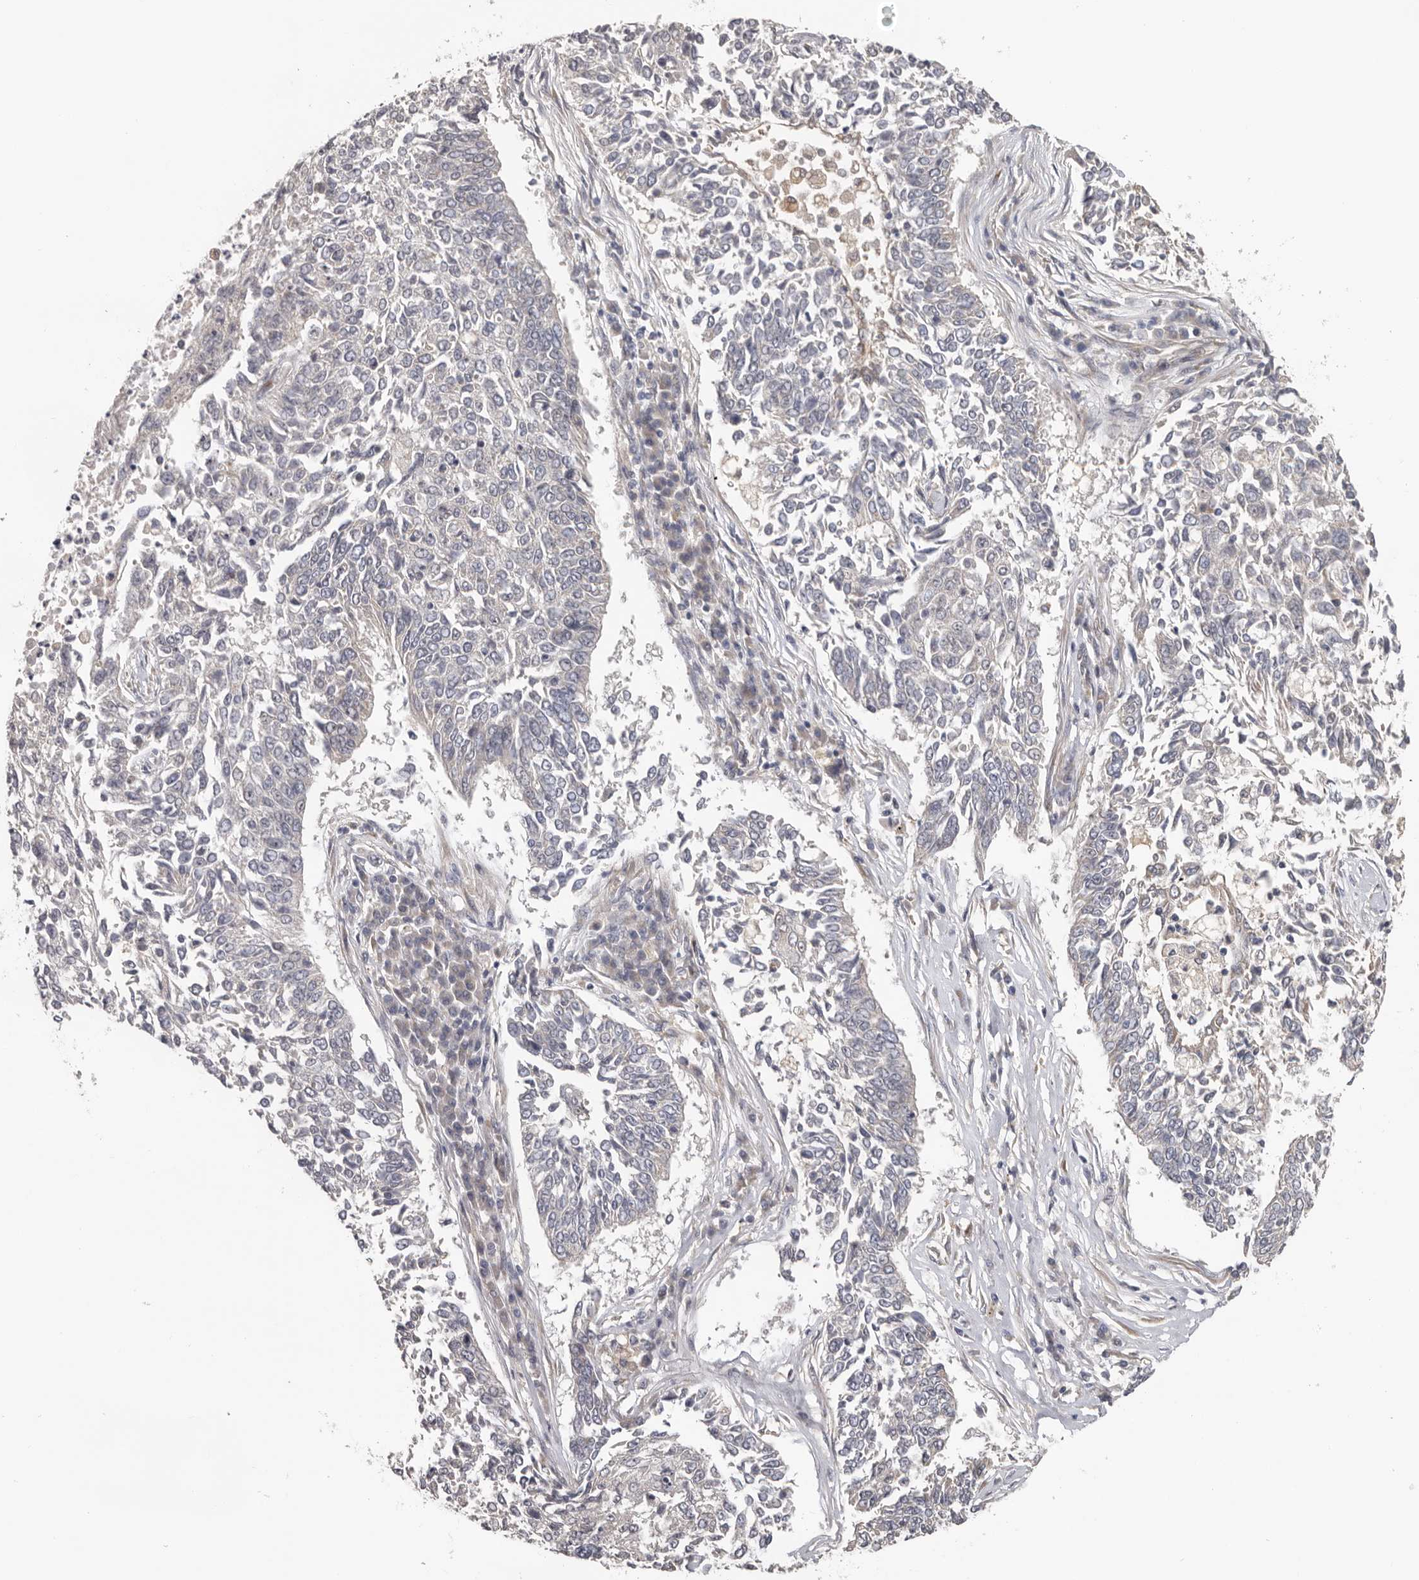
{"staining": {"intensity": "negative", "quantity": "none", "location": "none"}, "tissue": "lung cancer", "cell_type": "Tumor cells", "image_type": "cancer", "snomed": [{"axis": "morphology", "description": "Normal tissue, NOS"}, {"axis": "morphology", "description": "Squamous cell carcinoma, NOS"}, {"axis": "topography", "description": "Cartilage tissue"}, {"axis": "topography", "description": "Bronchus"}, {"axis": "topography", "description": "Lung"}], "caption": "Lung cancer was stained to show a protein in brown. There is no significant staining in tumor cells.", "gene": "HINT3", "patient": {"sex": "female", "age": 49}}